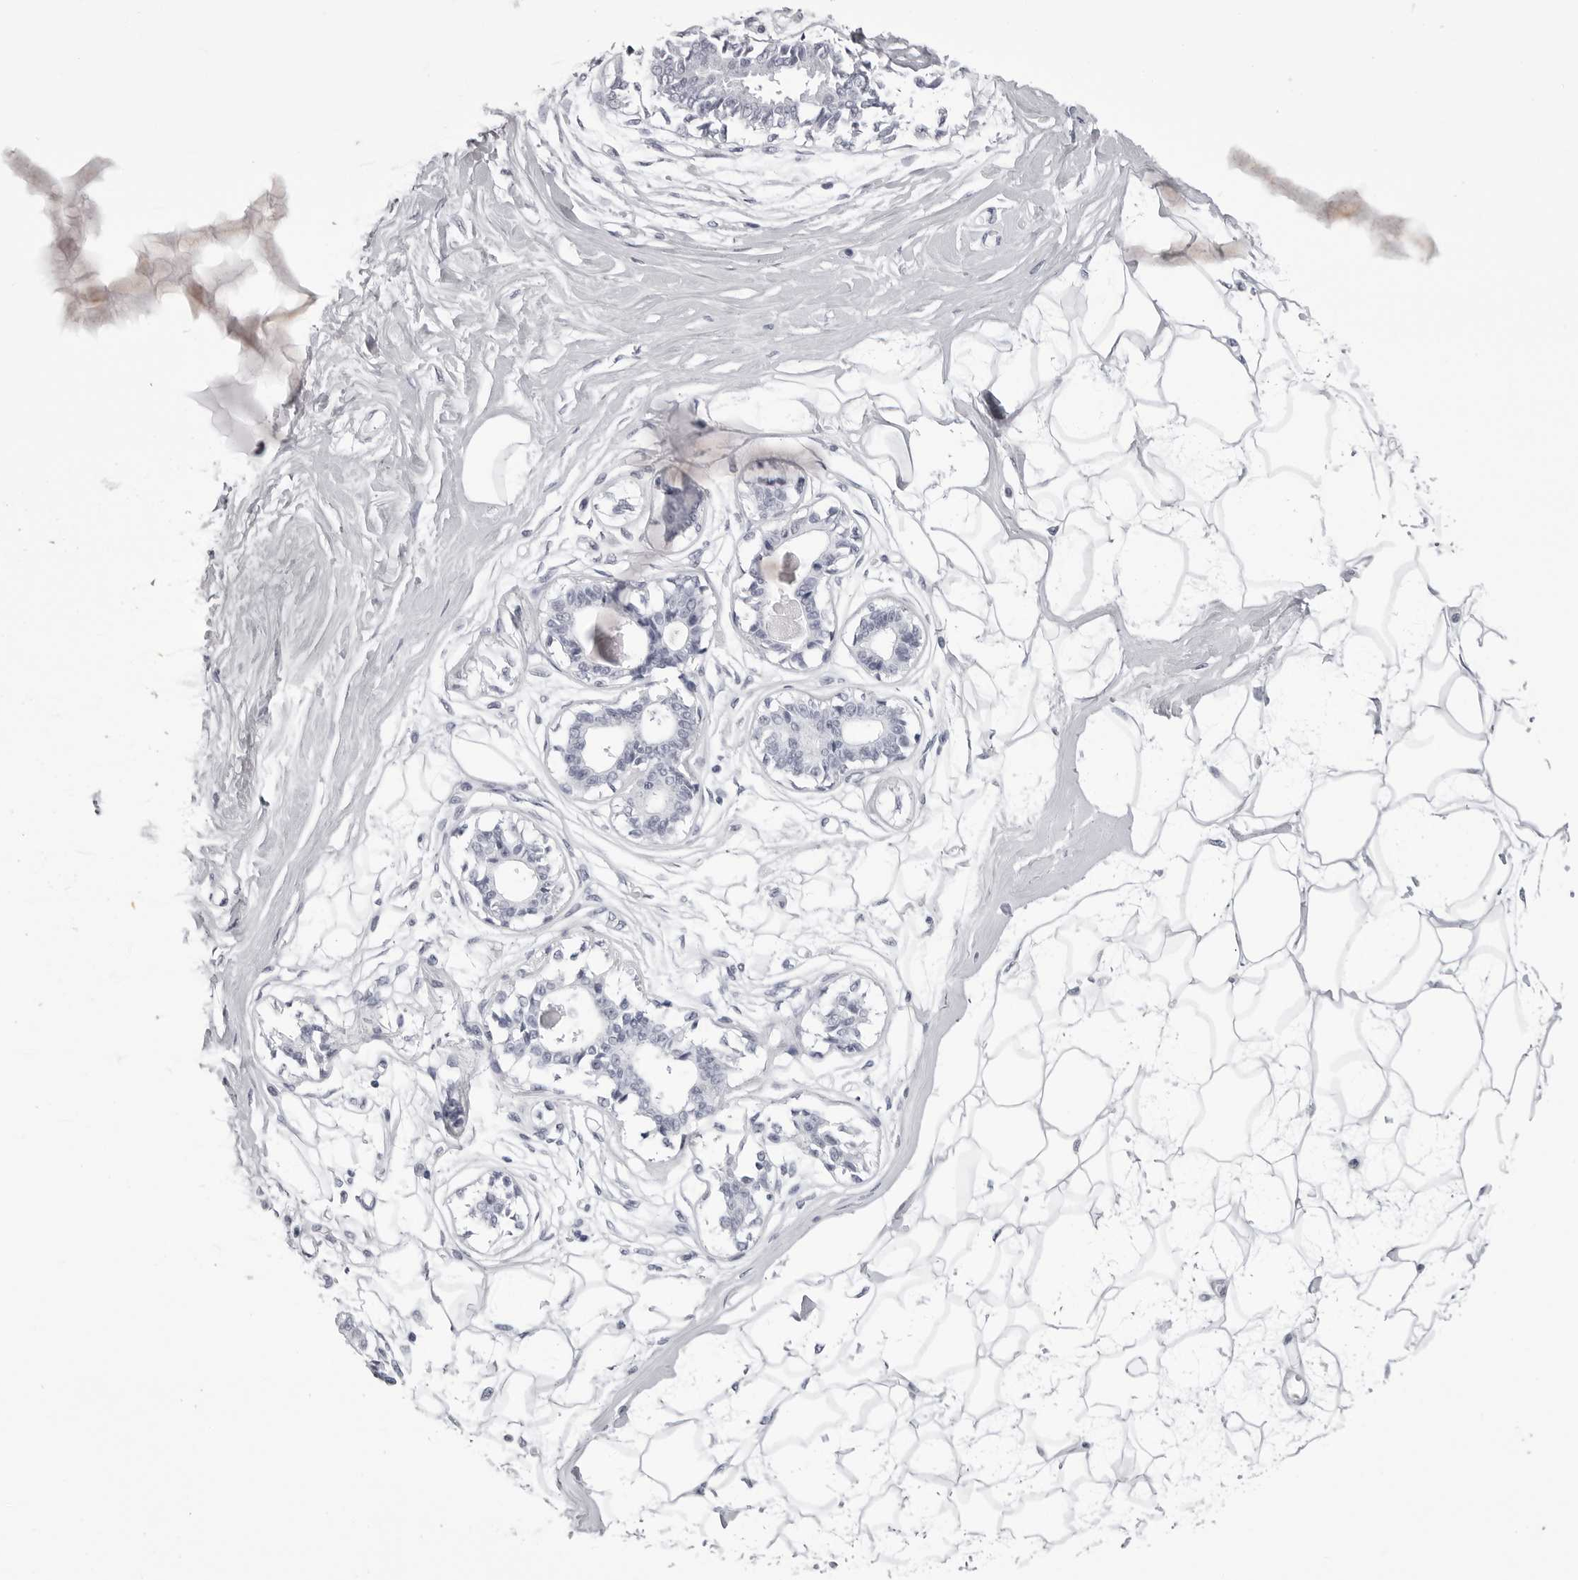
{"staining": {"intensity": "negative", "quantity": "none", "location": "none"}, "tissue": "breast", "cell_type": "Adipocytes", "image_type": "normal", "snomed": [{"axis": "morphology", "description": "Normal tissue, NOS"}, {"axis": "topography", "description": "Breast"}], "caption": "Photomicrograph shows no significant protein staining in adipocytes of benign breast.", "gene": "BPIFA1", "patient": {"sex": "female", "age": 45}}